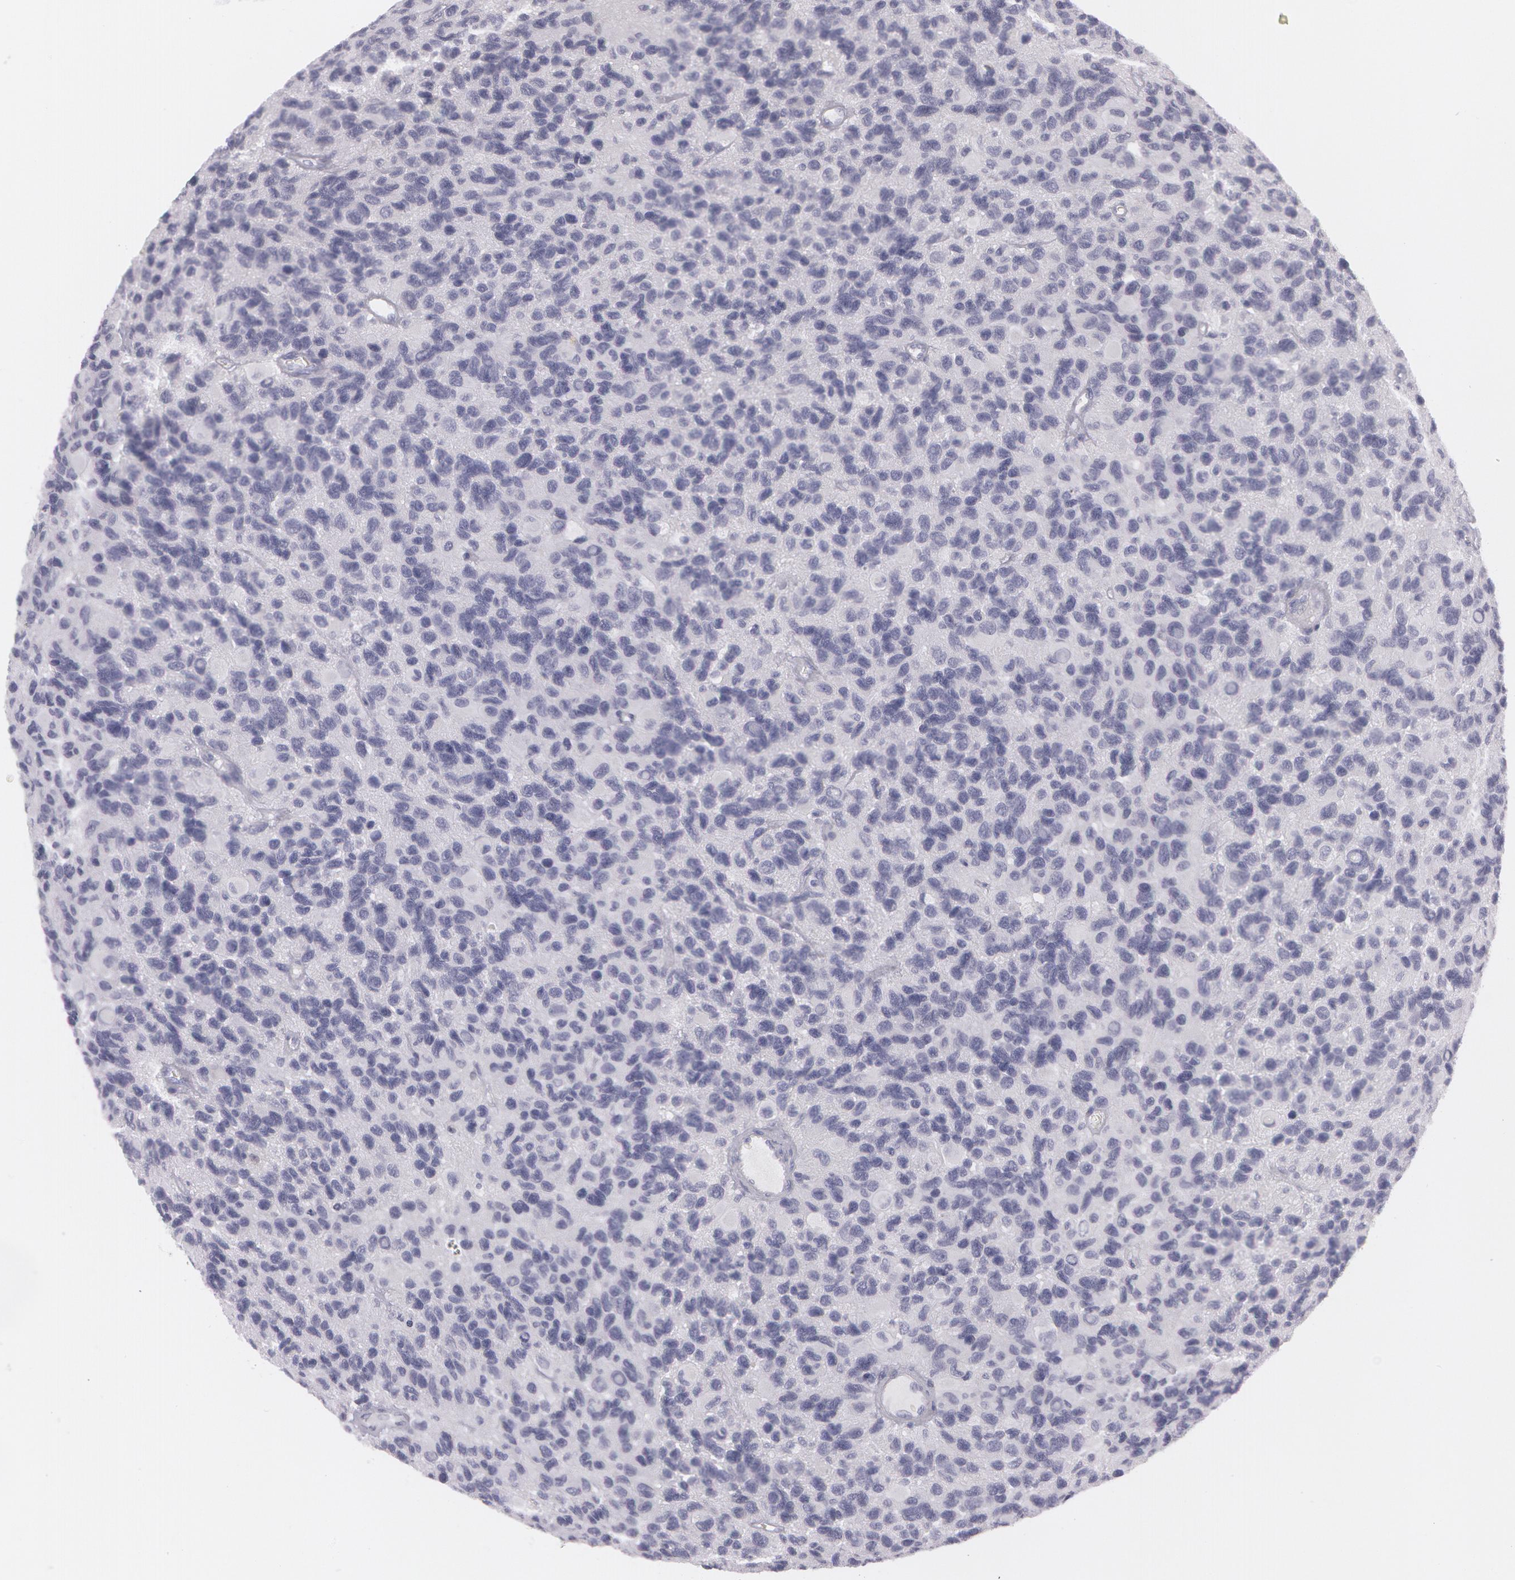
{"staining": {"intensity": "negative", "quantity": "none", "location": "none"}, "tissue": "glioma", "cell_type": "Tumor cells", "image_type": "cancer", "snomed": [{"axis": "morphology", "description": "Glioma, malignant, High grade"}, {"axis": "topography", "description": "Brain"}], "caption": "IHC histopathology image of neoplastic tissue: human glioma stained with DAB (3,3'-diaminobenzidine) reveals no significant protein staining in tumor cells. (DAB immunohistochemistry with hematoxylin counter stain).", "gene": "IL1RN", "patient": {"sex": "male", "age": 77}}